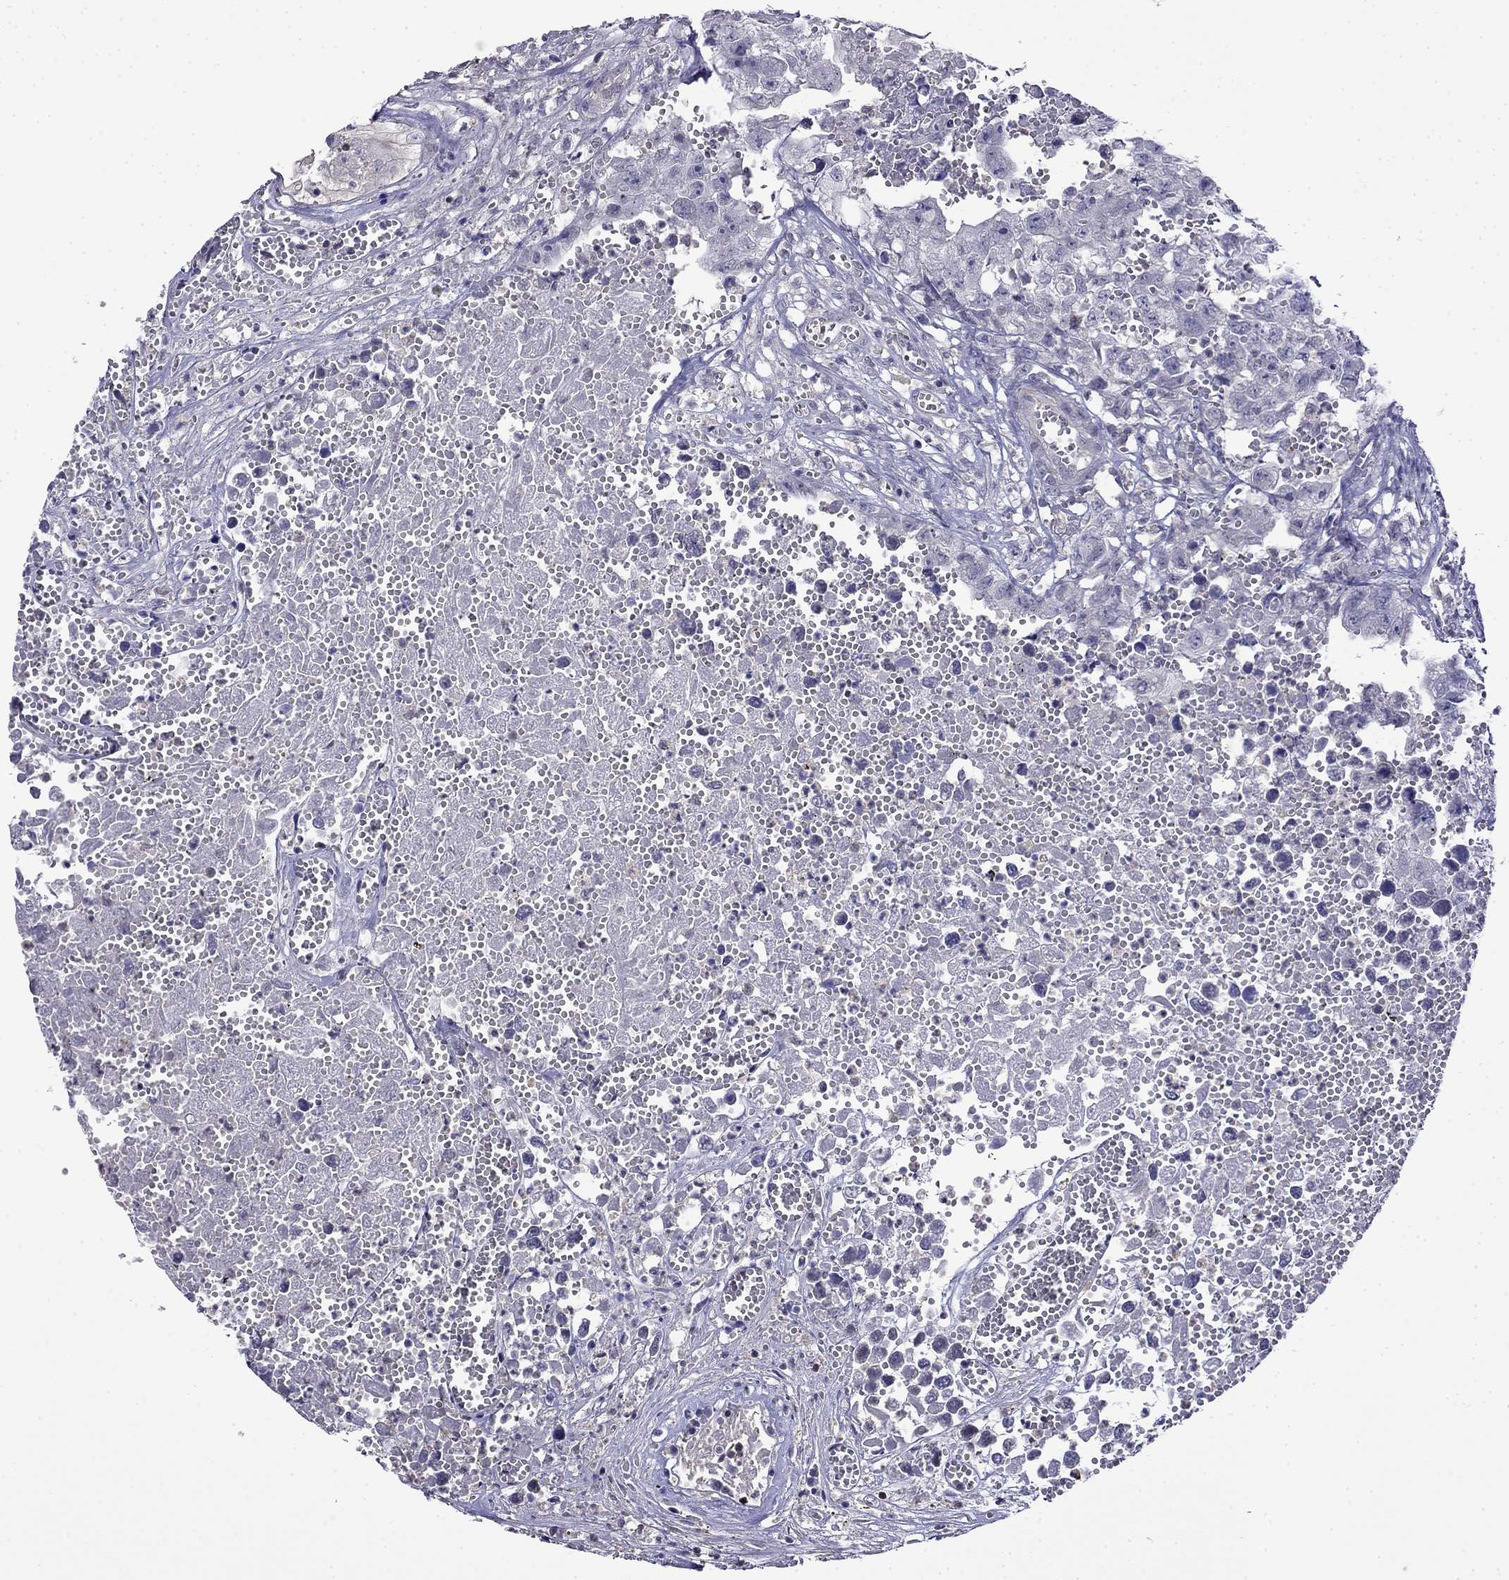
{"staining": {"intensity": "negative", "quantity": "none", "location": "none"}, "tissue": "testis cancer", "cell_type": "Tumor cells", "image_type": "cancer", "snomed": [{"axis": "morphology", "description": "Seminoma, NOS"}, {"axis": "morphology", "description": "Carcinoma, Embryonal, NOS"}, {"axis": "topography", "description": "Testis"}], "caption": "An immunohistochemistry (IHC) photomicrograph of testis seminoma is shown. There is no staining in tumor cells of testis seminoma.", "gene": "GUCA1B", "patient": {"sex": "male", "age": 22}}